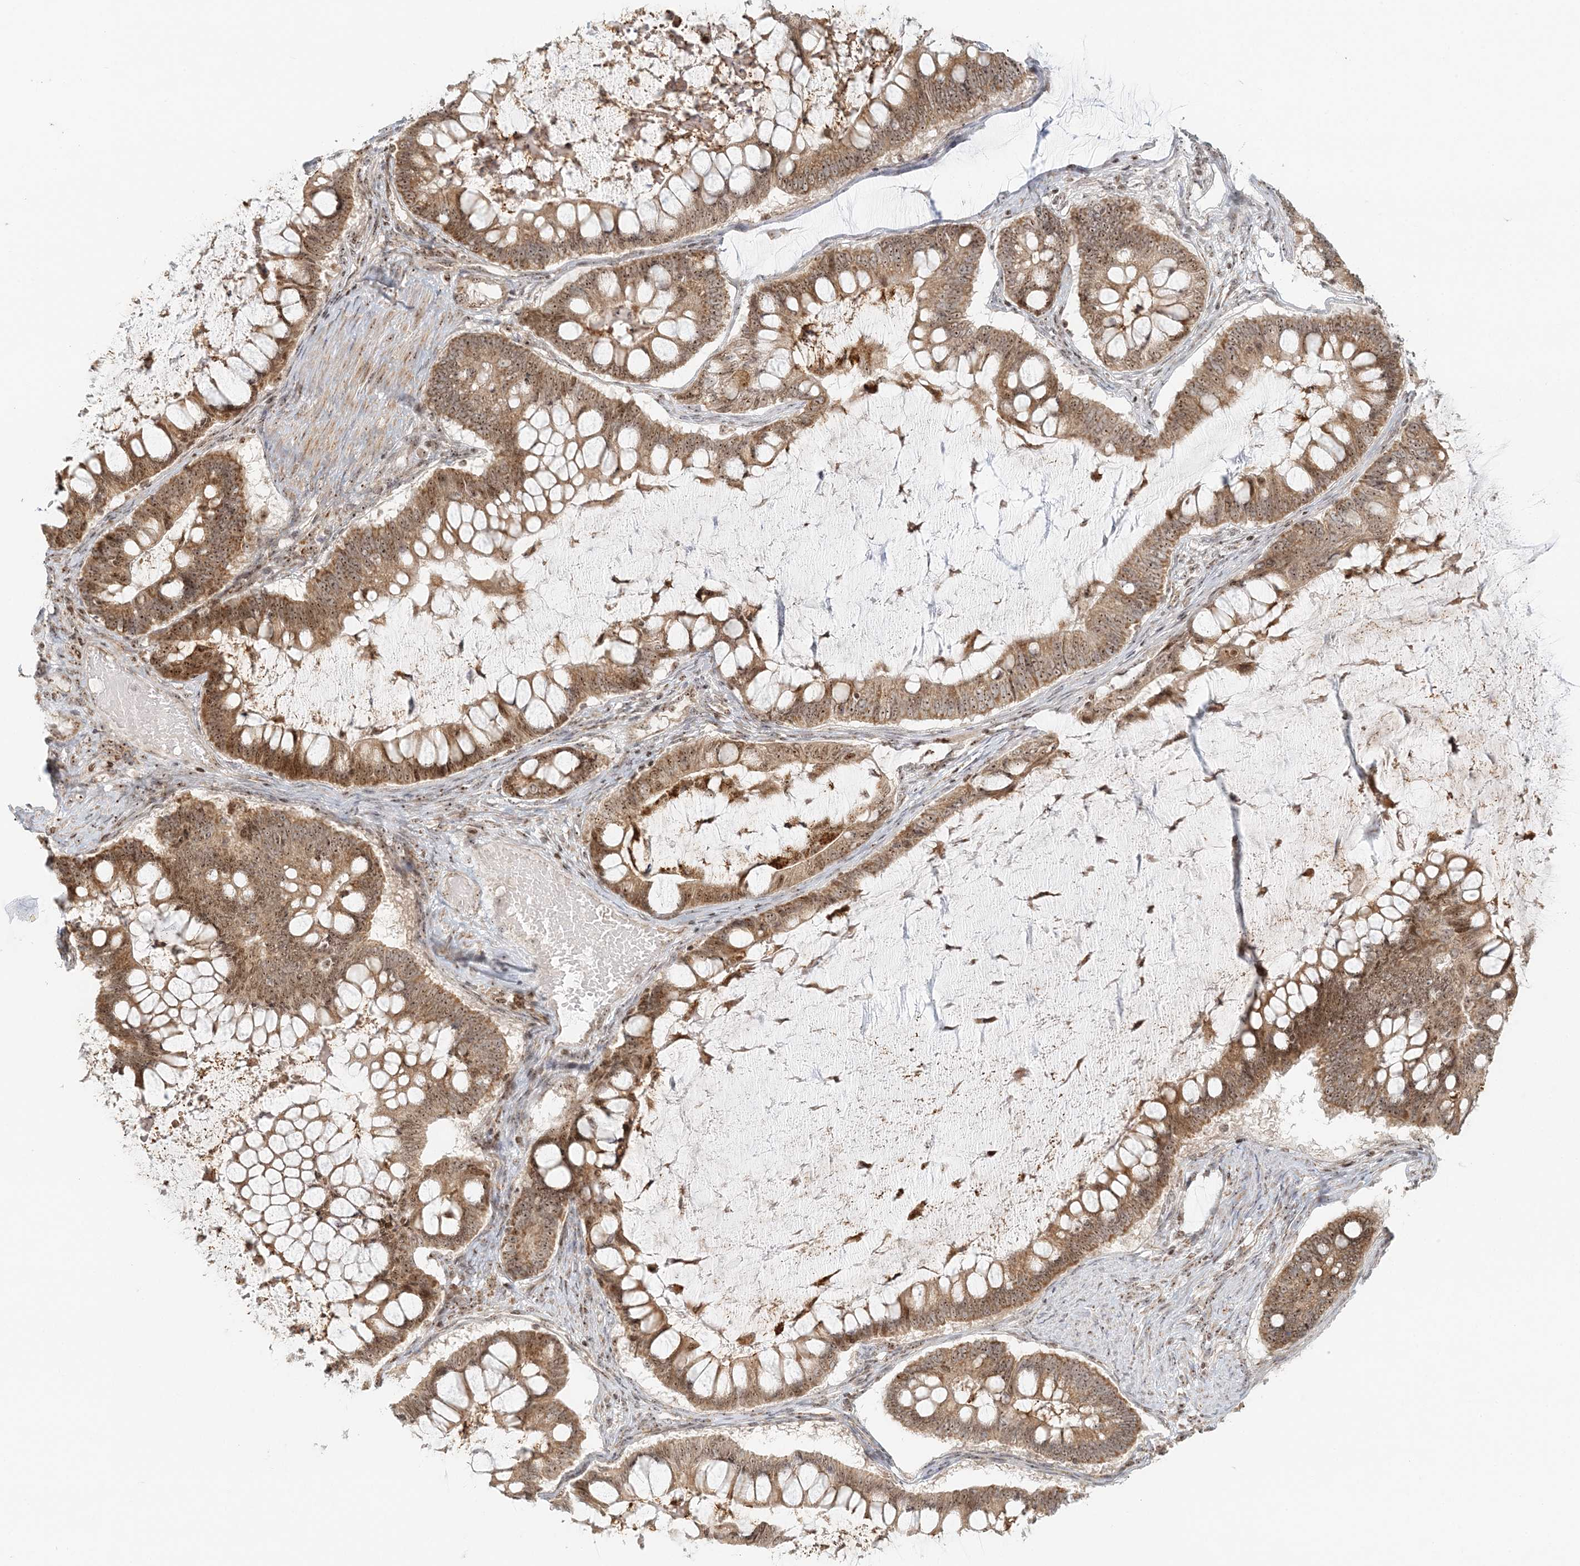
{"staining": {"intensity": "moderate", "quantity": ">75%", "location": "cytoplasmic/membranous,nuclear"}, "tissue": "ovarian cancer", "cell_type": "Tumor cells", "image_type": "cancer", "snomed": [{"axis": "morphology", "description": "Cystadenocarcinoma, mucinous, NOS"}, {"axis": "topography", "description": "Ovary"}], "caption": "Moderate cytoplasmic/membranous and nuclear expression for a protein is identified in approximately >75% of tumor cells of mucinous cystadenocarcinoma (ovarian) using immunohistochemistry.", "gene": "UBE2F", "patient": {"sex": "female", "age": 61}}